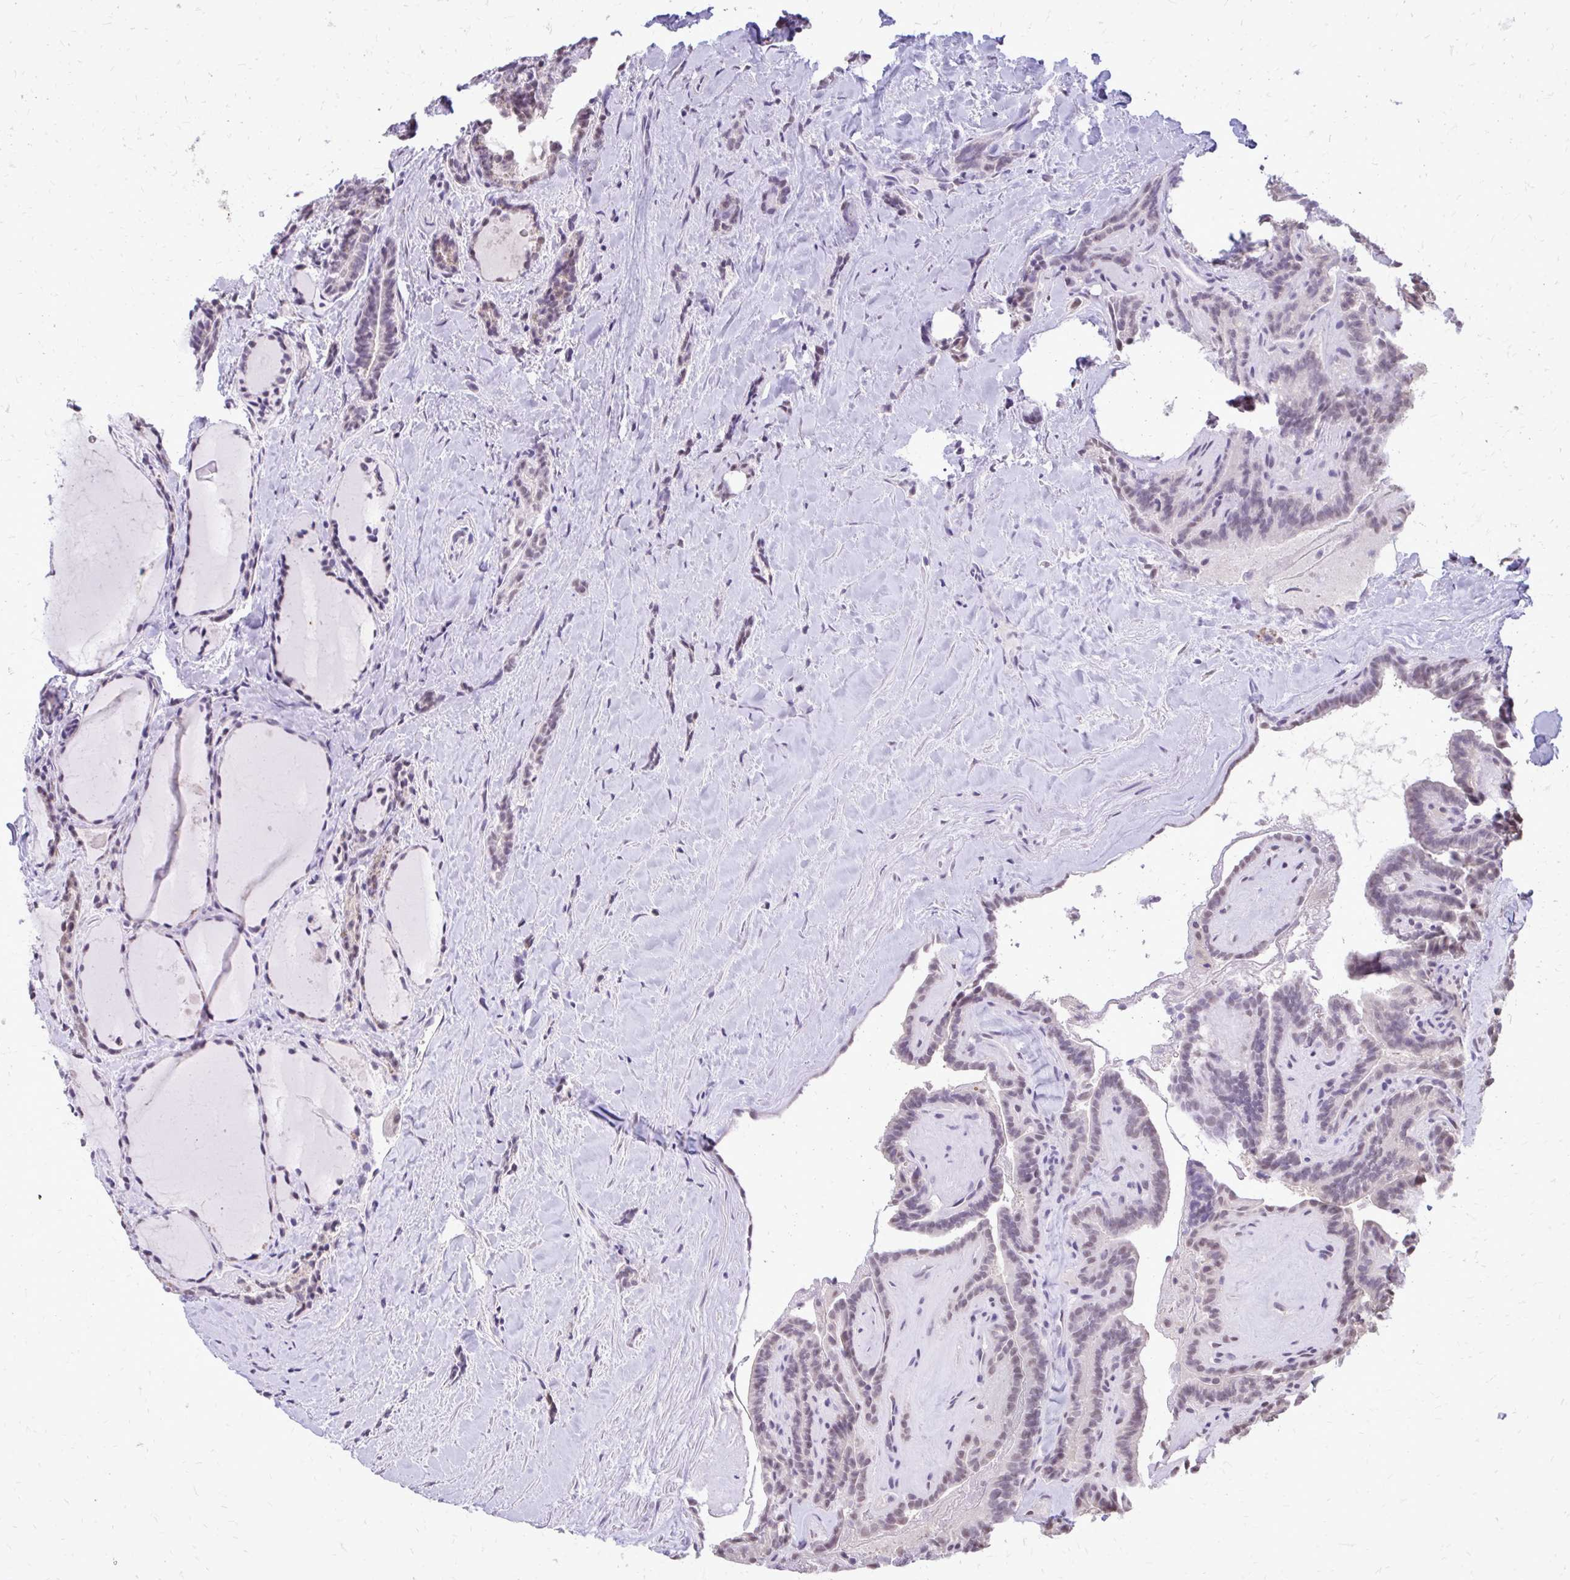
{"staining": {"intensity": "negative", "quantity": "none", "location": "none"}, "tissue": "thyroid cancer", "cell_type": "Tumor cells", "image_type": "cancer", "snomed": [{"axis": "morphology", "description": "Papillary adenocarcinoma, NOS"}, {"axis": "topography", "description": "Thyroid gland"}], "caption": "This micrograph is of thyroid cancer stained with IHC to label a protein in brown with the nuclei are counter-stained blue. There is no positivity in tumor cells.", "gene": "AKAP5", "patient": {"sex": "female", "age": 21}}